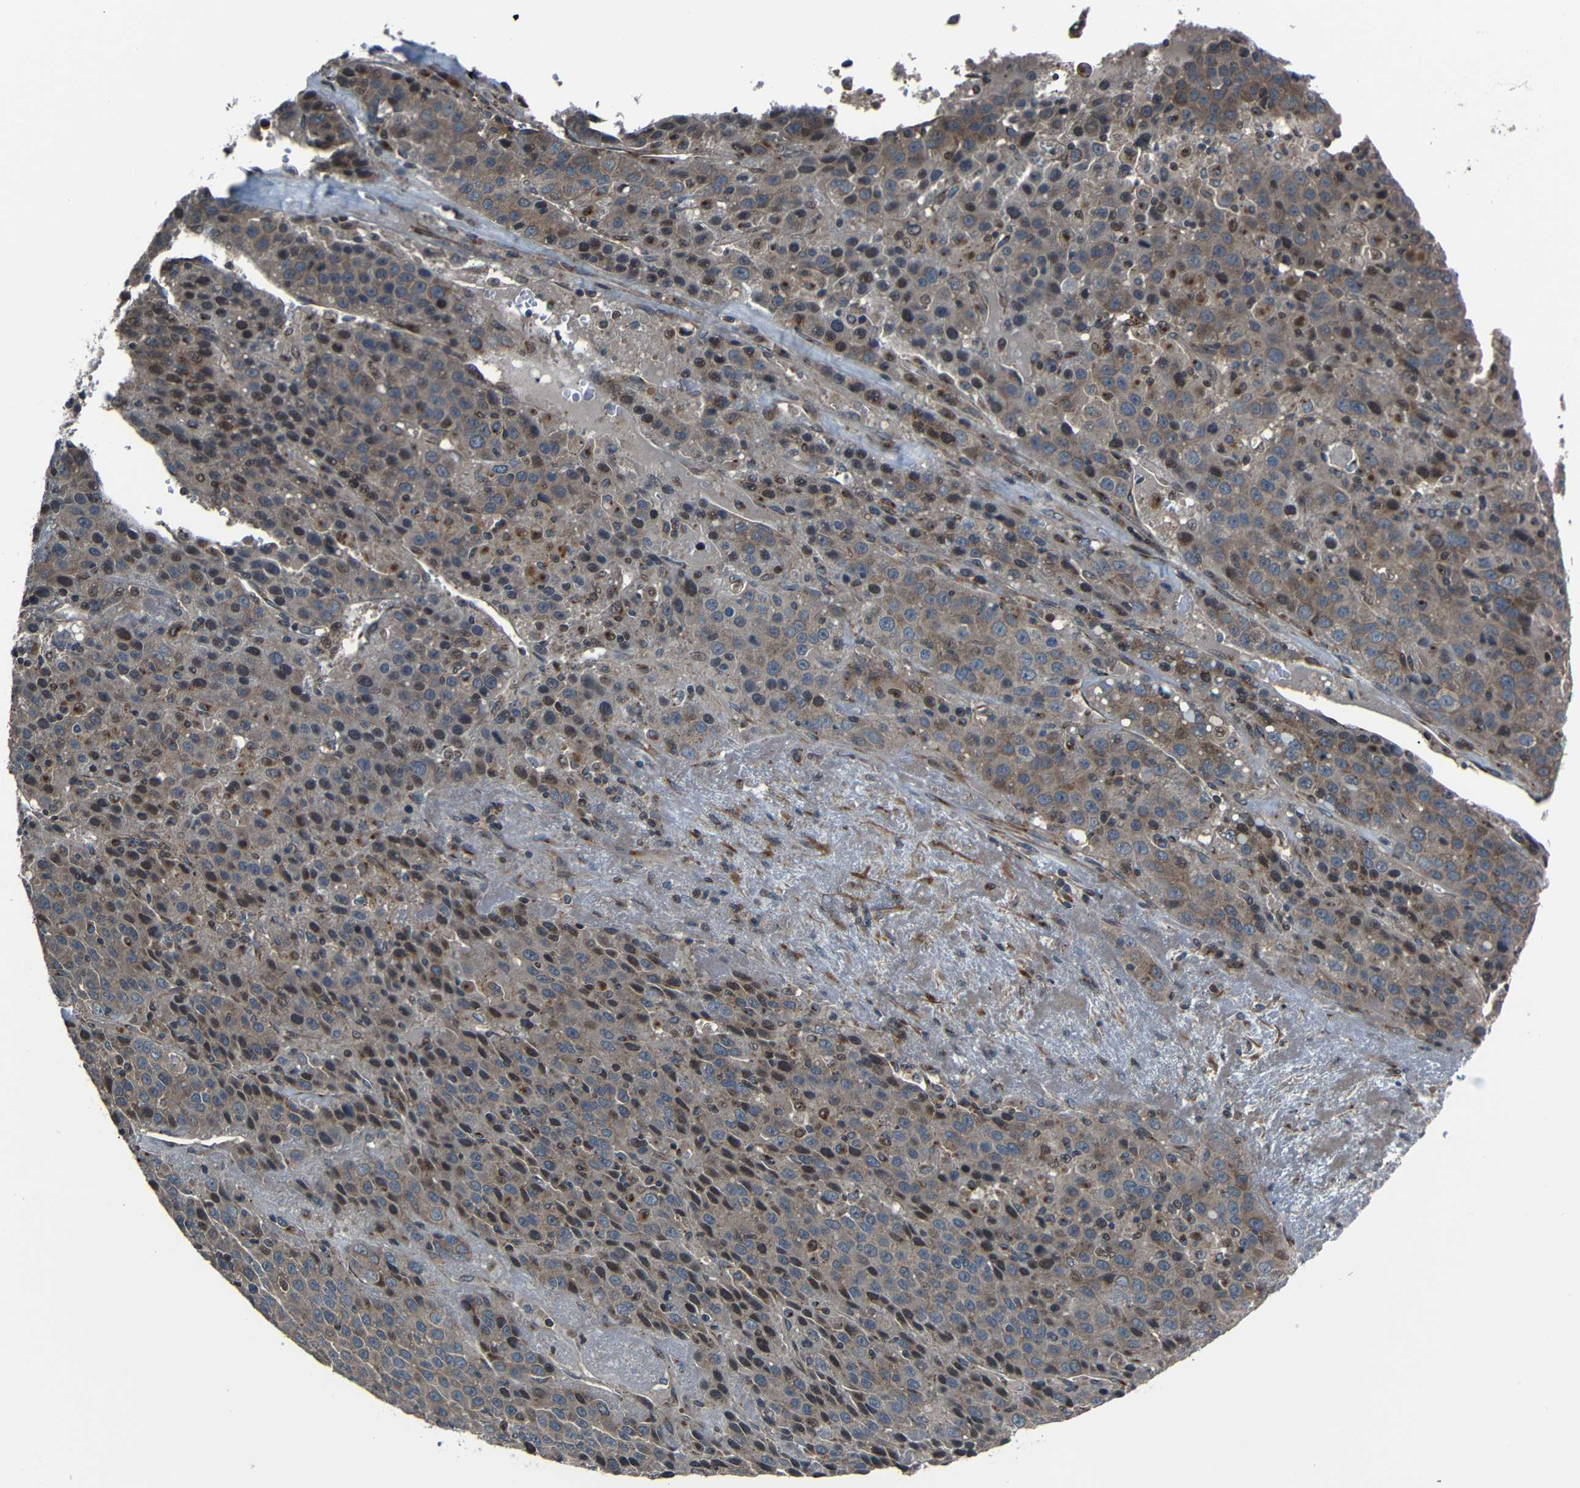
{"staining": {"intensity": "weak", "quantity": ">75%", "location": "cytoplasmic/membranous,nuclear"}, "tissue": "liver cancer", "cell_type": "Tumor cells", "image_type": "cancer", "snomed": [{"axis": "morphology", "description": "Carcinoma, Hepatocellular, NOS"}, {"axis": "topography", "description": "Liver"}], "caption": "An image of liver cancer (hepatocellular carcinoma) stained for a protein exhibits weak cytoplasmic/membranous and nuclear brown staining in tumor cells. (DAB (3,3'-diaminobenzidine) = brown stain, brightfield microscopy at high magnification).", "gene": "AKAP9", "patient": {"sex": "female", "age": 53}}